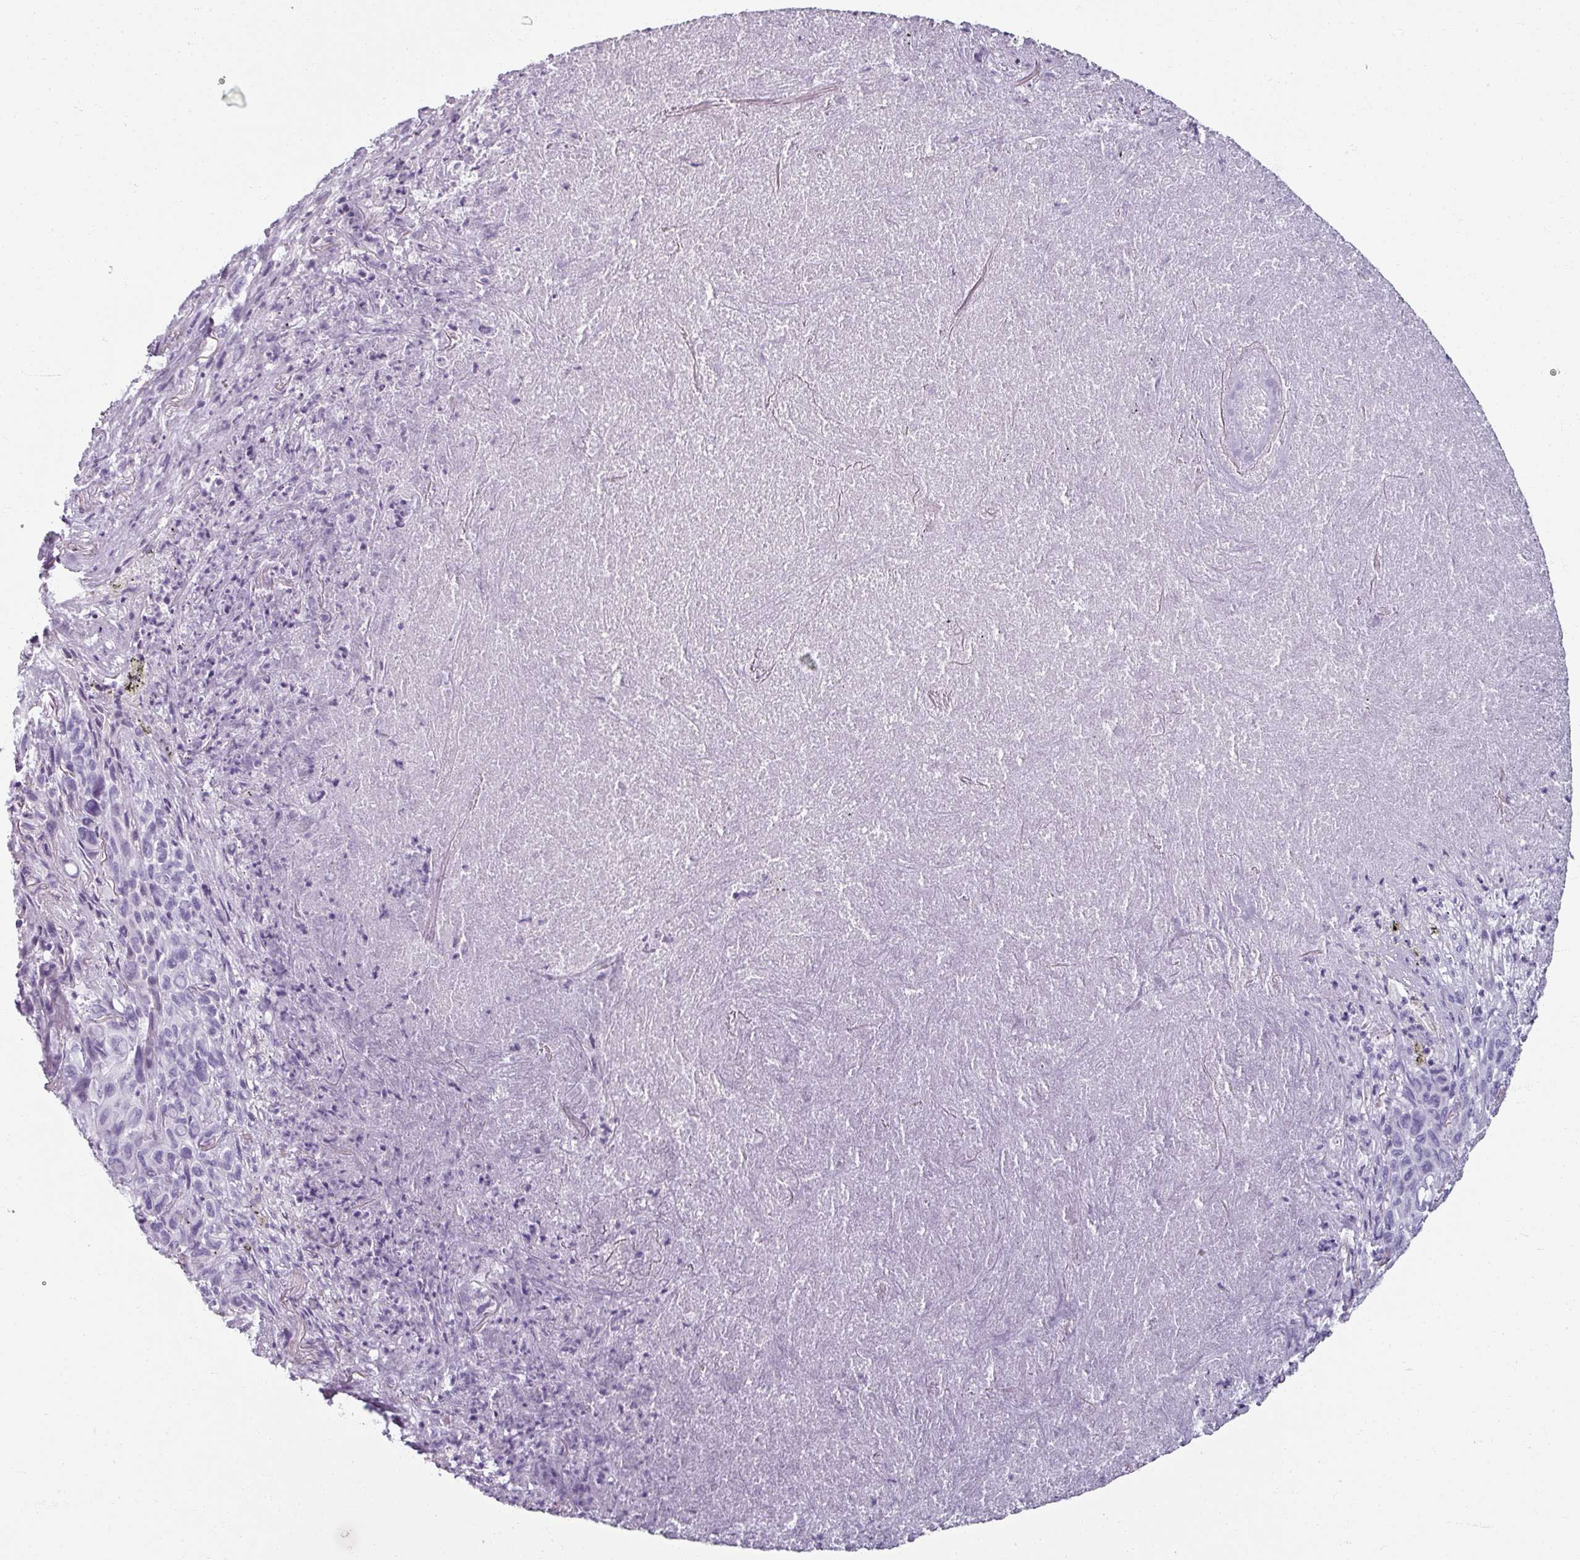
{"staining": {"intensity": "negative", "quantity": "none", "location": "none"}, "tissue": "melanoma", "cell_type": "Tumor cells", "image_type": "cancer", "snomed": [{"axis": "morphology", "description": "Malignant melanoma, Metastatic site"}, {"axis": "topography", "description": "Lung"}], "caption": "Tumor cells are negative for brown protein staining in melanoma. (Brightfield microscopy of DAB (3,3'-diaminobenzidine) immunohistochemistry at high magnification).", "gene": "REG3G", "patient": {"sex": "male", "age": 48}}